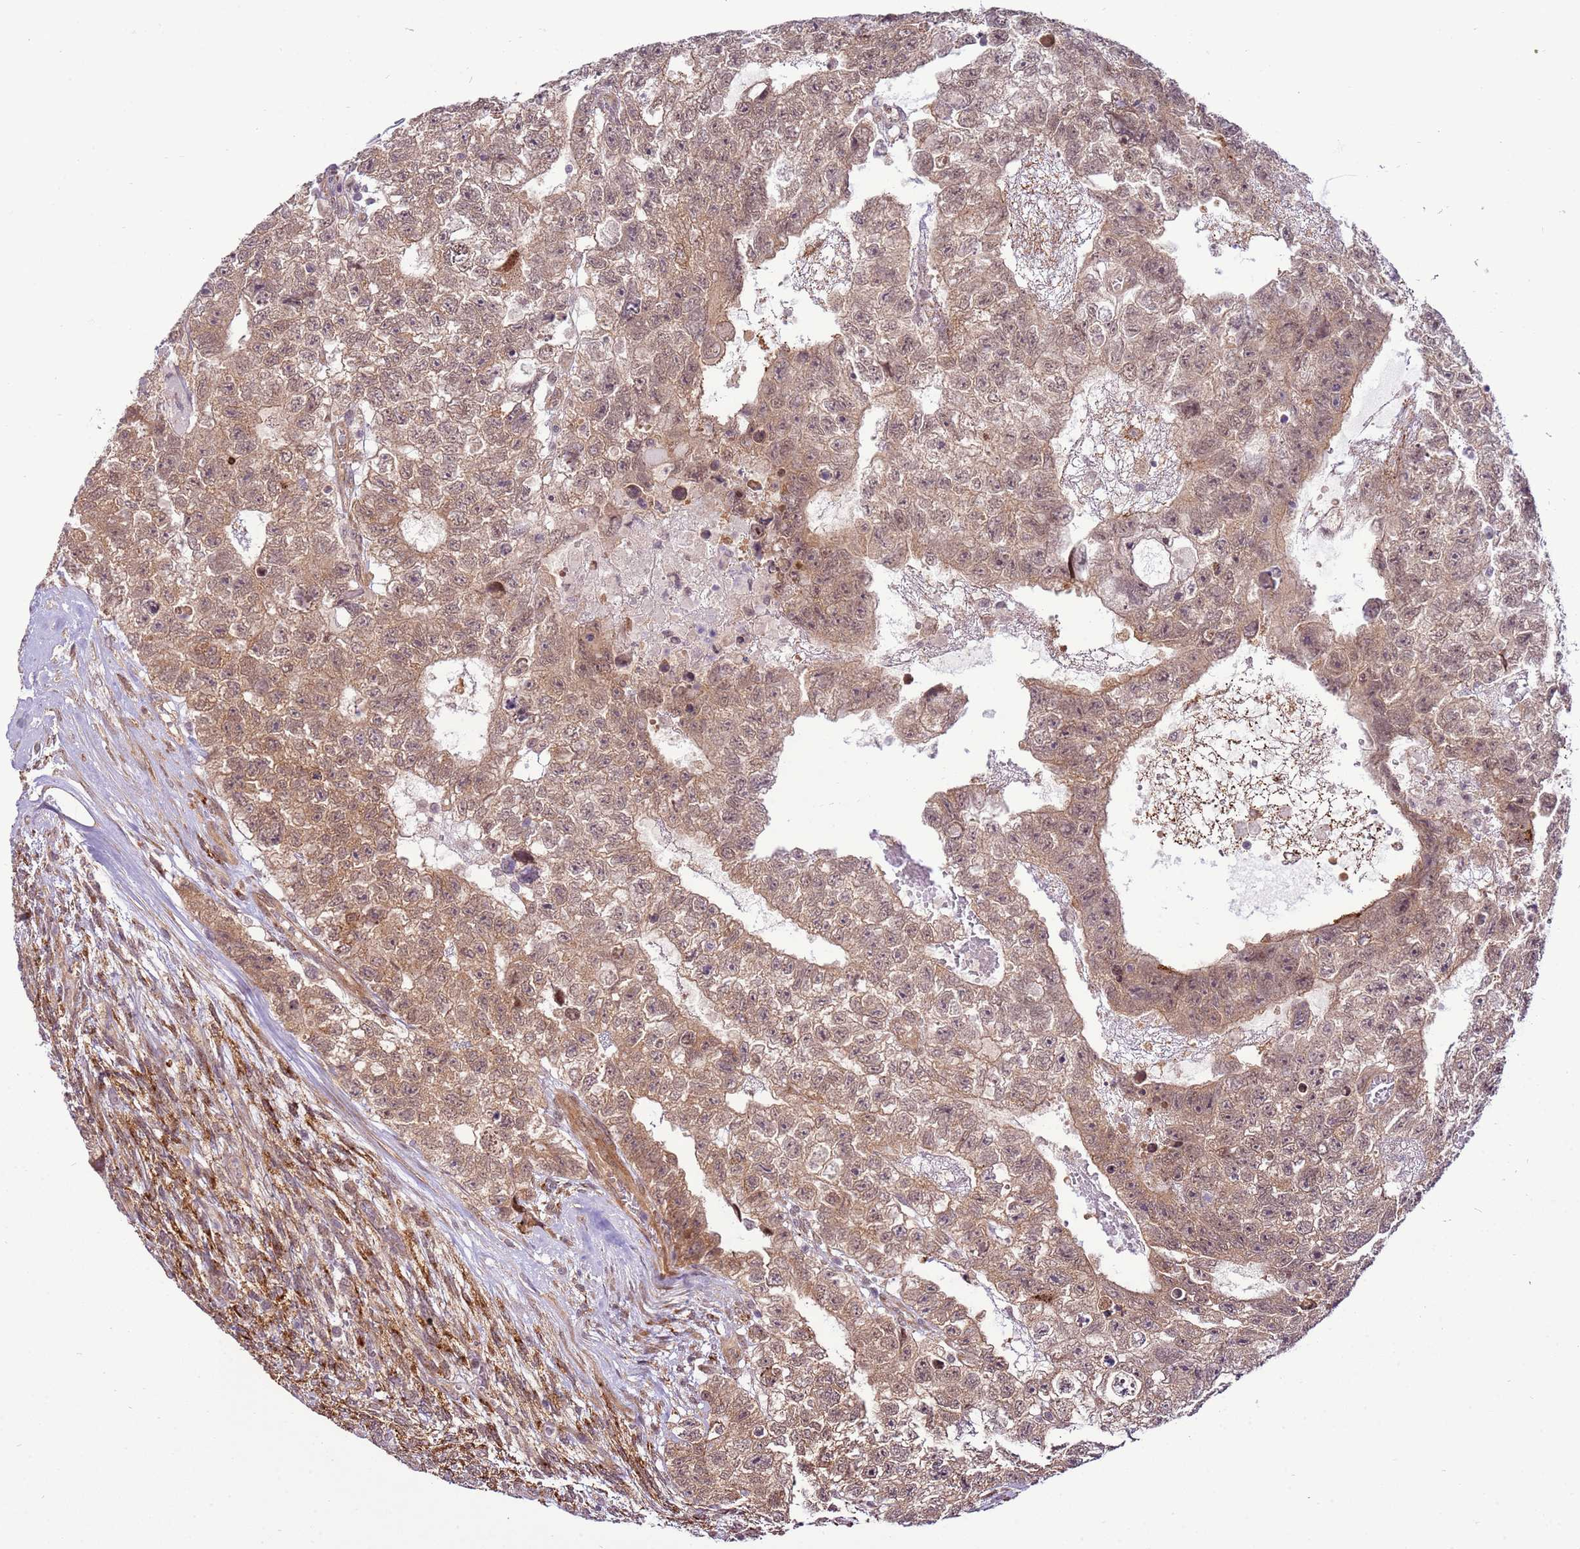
{"staining": {"intensity": "moderate", "quantity": ">75%", "location": "cytoplasmic/membranous,nuclear"}, "tissue": "testis cancer", "cell_type": "Tumor cells", "image_type": "cancer", "snomed": [{"axis": "morphology", "description": "Carcinoma, Embryonal, NOS"}, {"axis": "topography", "description": "Testis"}], "caption": "Embryonal carcinoma (testis) stained with a brown dye shows moderate cytoplasmic/membranous and nuclear positive positivity in approximately >75% of tumor cells.", "gene": "SCARA3", "patient": {"sex": "male", "age": 26}}